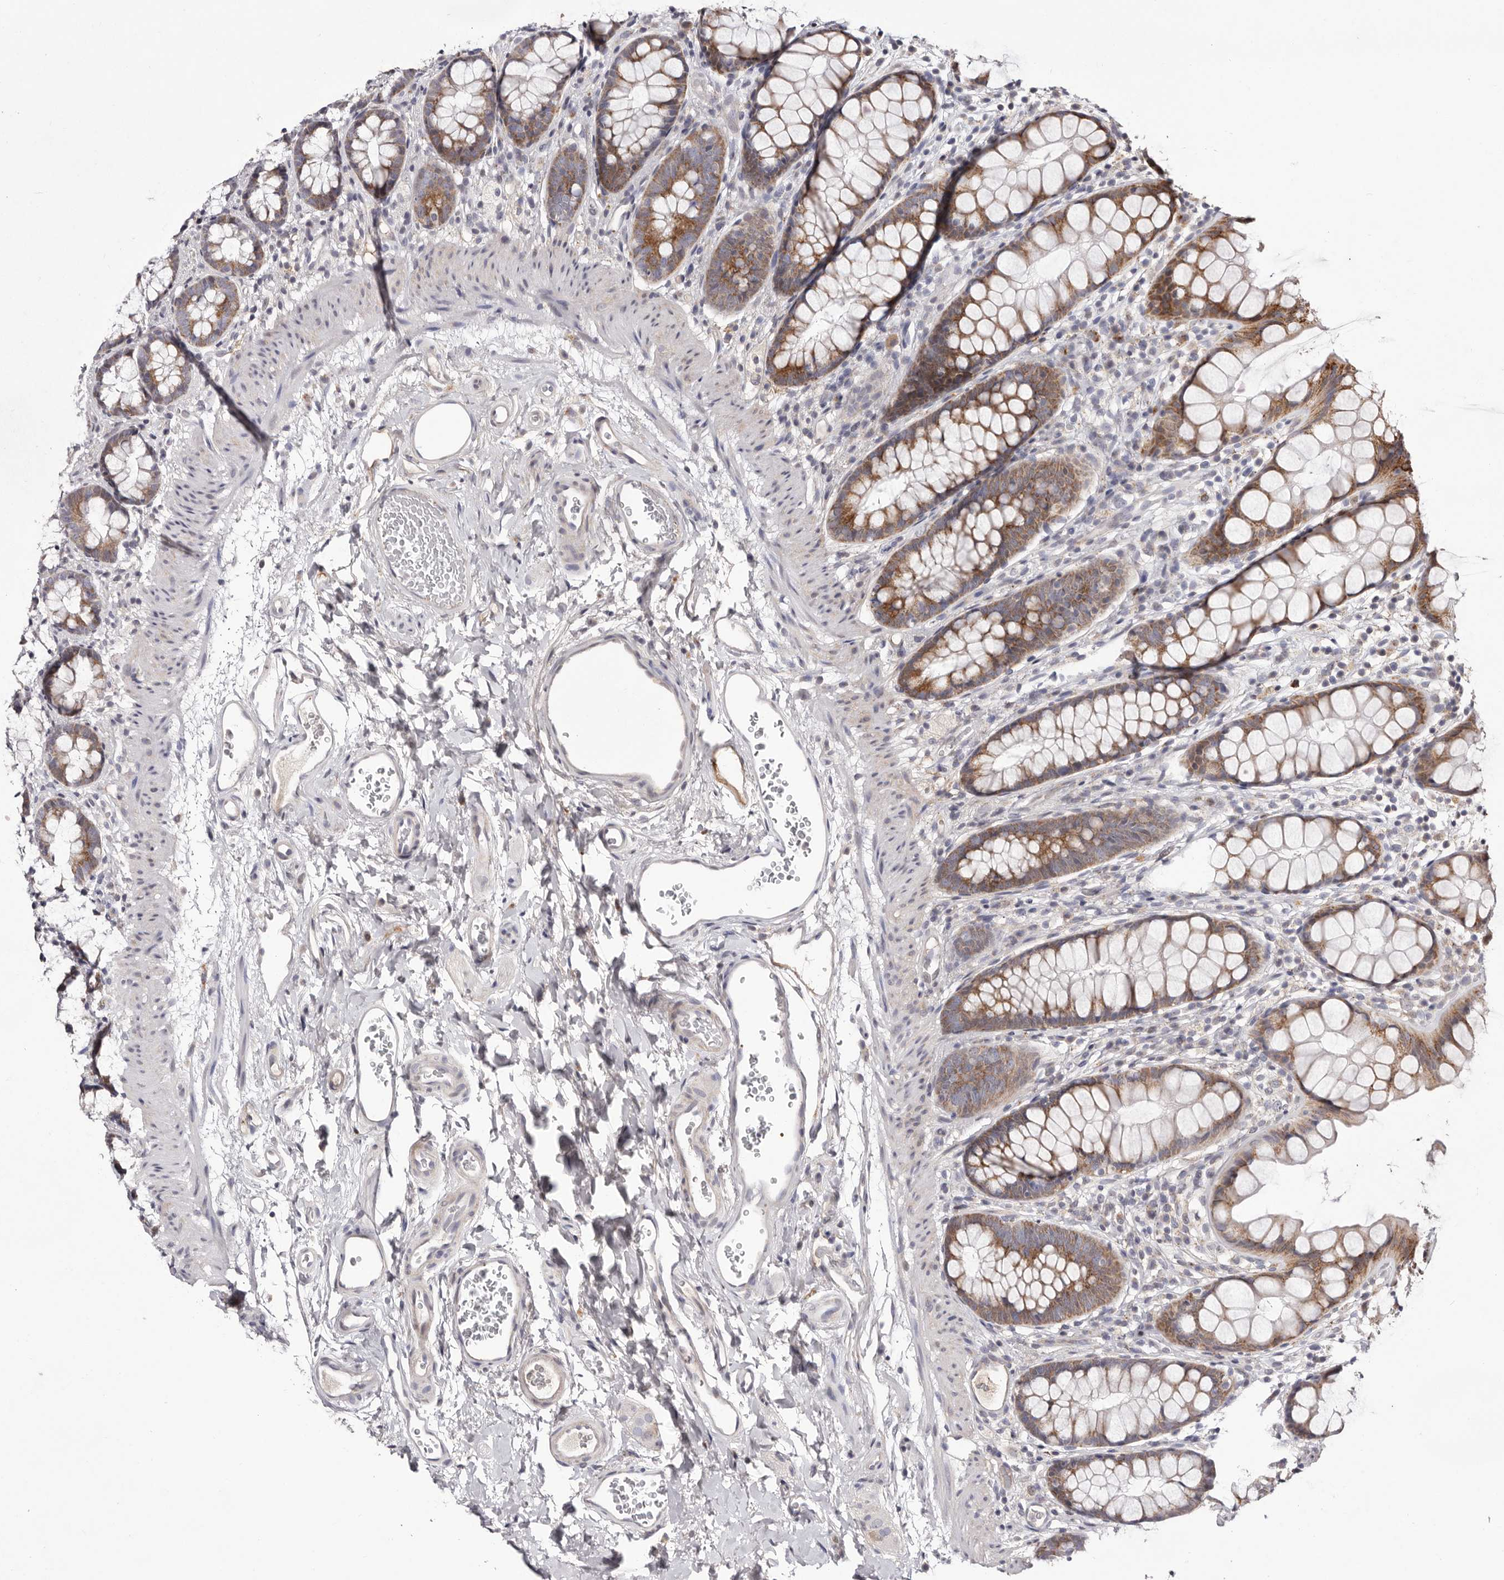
{"staining": {"intensity": "moderate", "quantity": ">75%", "location": "cytoplasmic/membranous"}, "tissue": "rectum", "cell_type": "Glandular cells", "image_type": "normal", "snomed": [{"axis": "morphology", "description": "Normal tissue, NOS"}, {"axis": "topography", "description": "Rectum"}], "caption": "Protein expression analysis of unremarkable human rectum reveals moderate cytoplasmic/membranous staining in approximately >75% of glandular cells. (DAB IHC with brightfield microscopy, high magnification).", "gene": "NUBPL", "patient": {"sex": "female", "age": 65}}